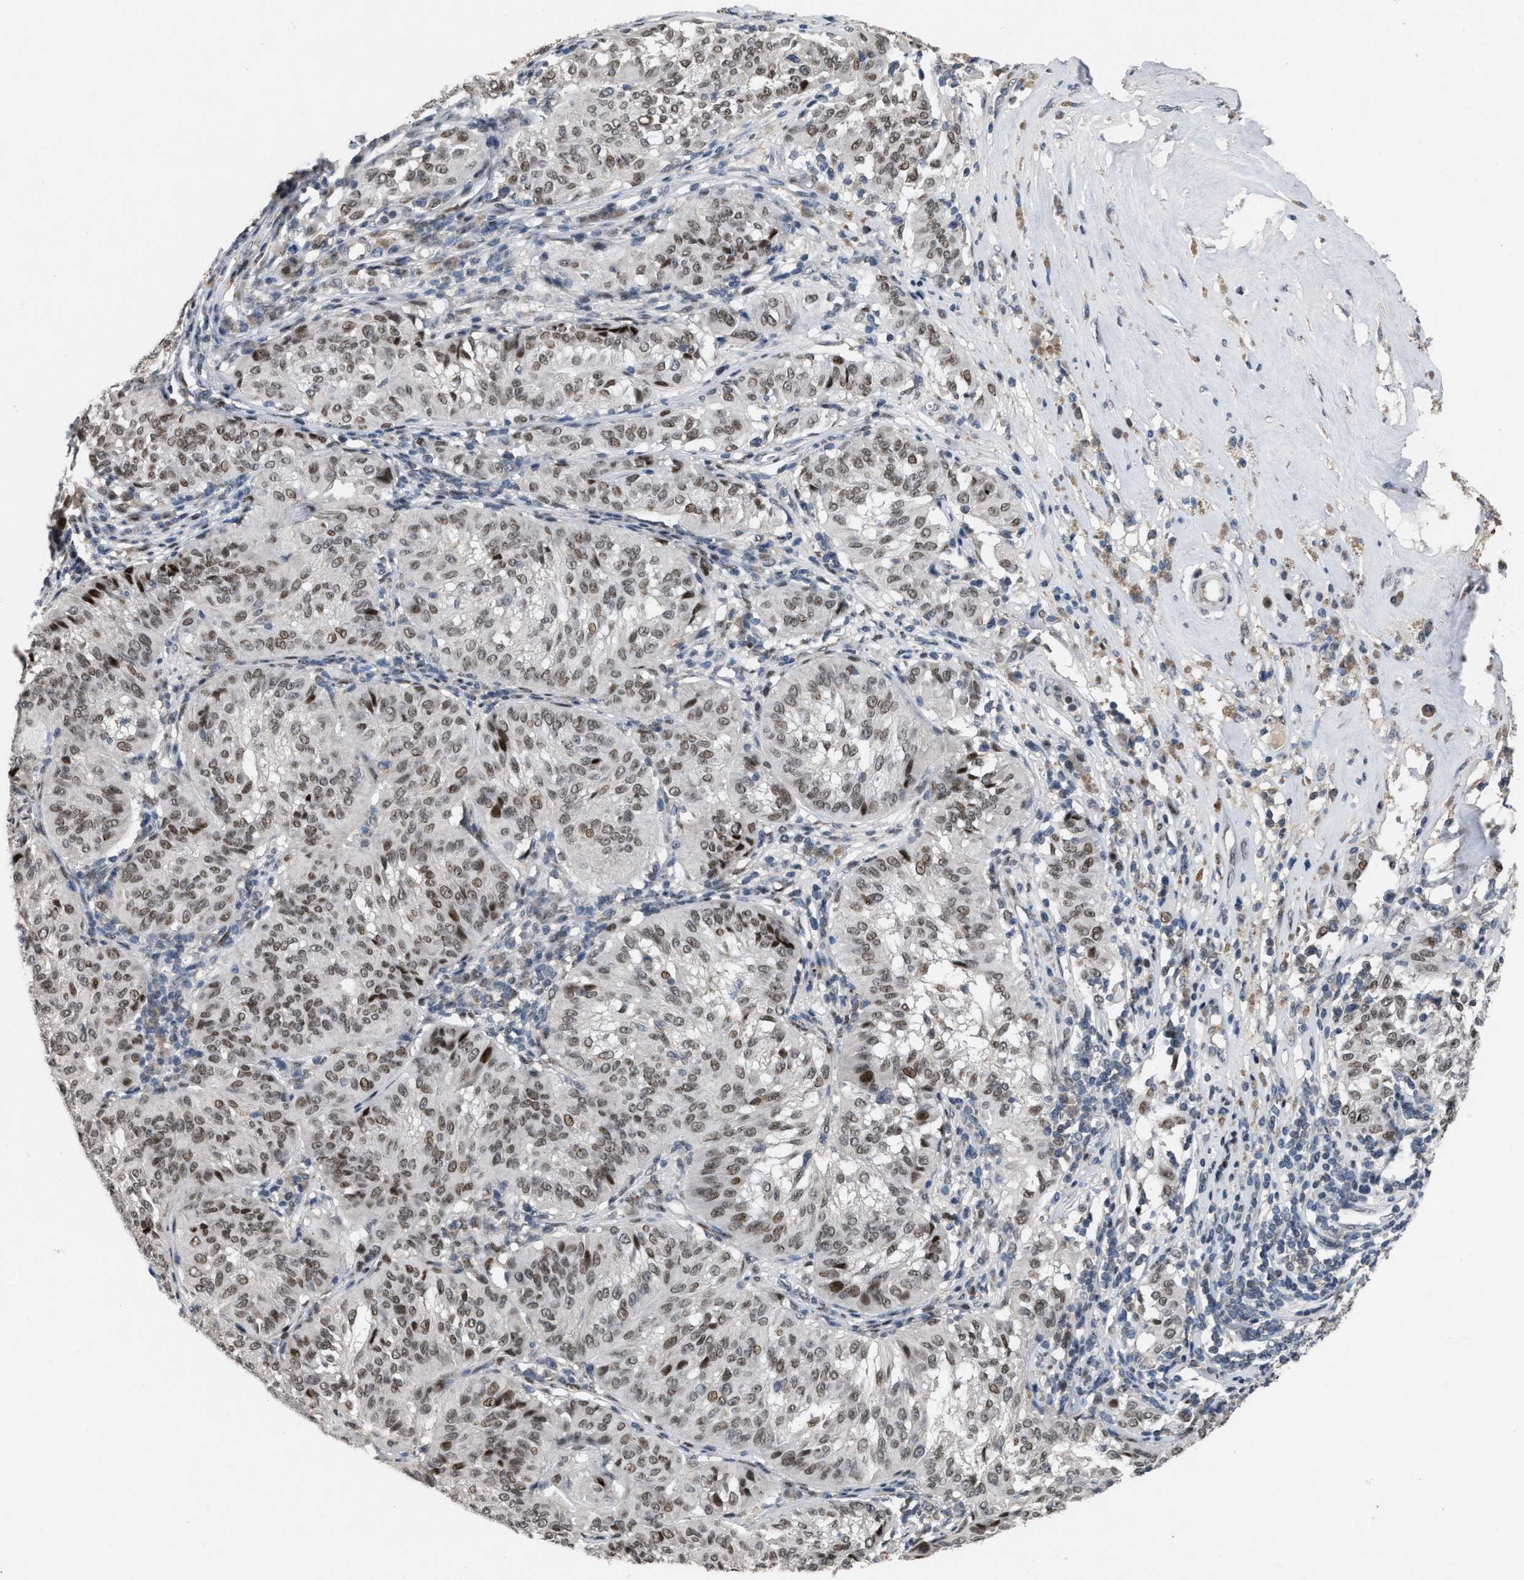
{"staining": {"intensity": "weak", "quantity": ">75%", "location": "nuclear"}, "tissue": "melanoma", "cell_type": "Tumor cells", "image_type": "cancer", "snomed": [{"axis": "morphology", "description": "Malignant melanoma, NOS"}, {"axis": "topography", "description": "Skin"}], "caption": "DAB immunohistochemical staining of malignant melanoma displays weak nuclear protein expression in about >75% of tumor cells. (Stains: DAB in brown, nuclei in blue, Microscopy: brightfield microscopy at high magnification).", "gene": "SETDB1", "patient": {"sex": "female", "age": 72}}